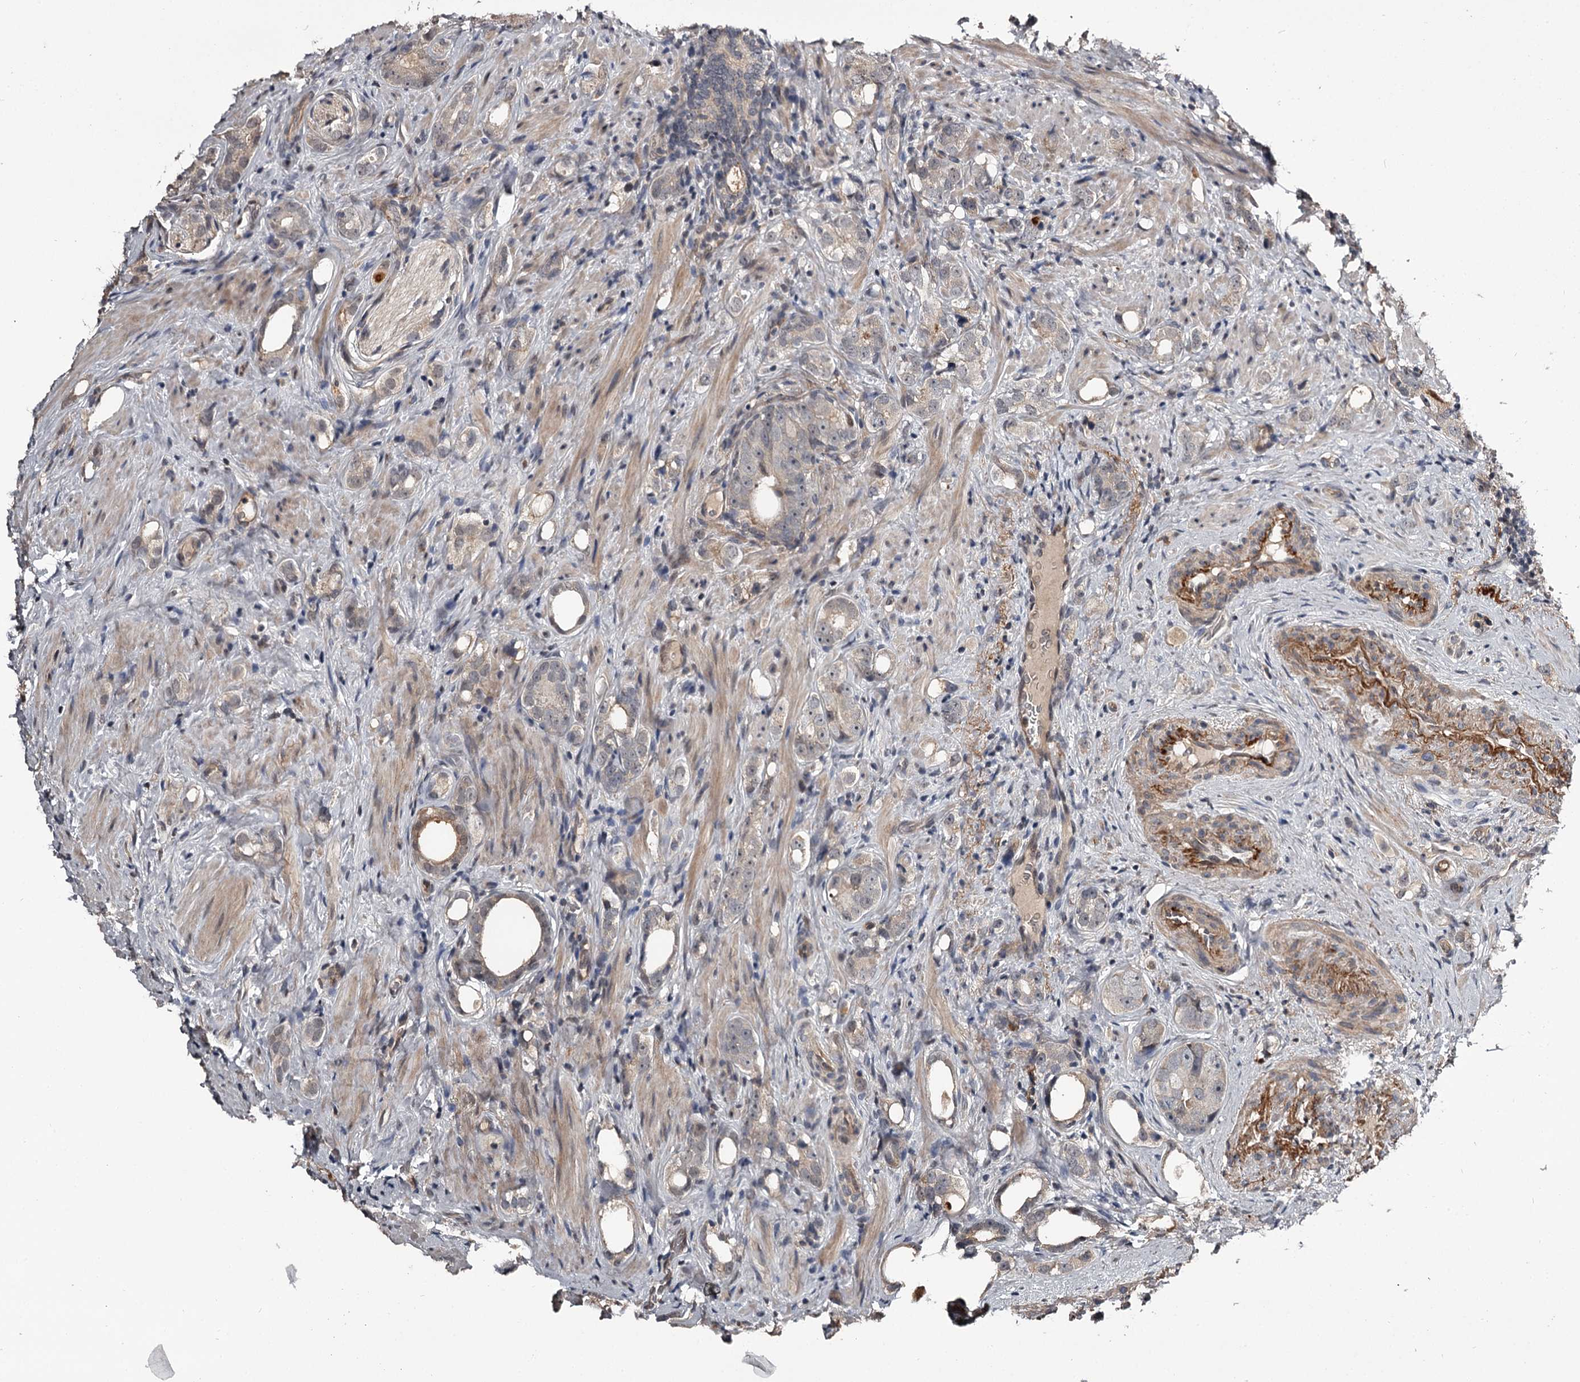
{"staining": {"intensity": "moderate", "quantity": "<25%", "location": "cytoplasmic/membranous"}, "tissue": "prostate cancer", "cell_type": "Tumor cells", "image_type": "cancer", "snomed": [{"axis": "morphology", "description": "Adenocarcinoma, High grade"}, {"axis": "topography", "description": "Prostate"}], "caption": "High-power microscopy captured an IHC image of prostate cancer, revealing moderate cytoplasmic/membranous staining in about <25% of tumor cells.", "gene": "CWF19L2", "patient": {"sex": "male", "age": 63}}